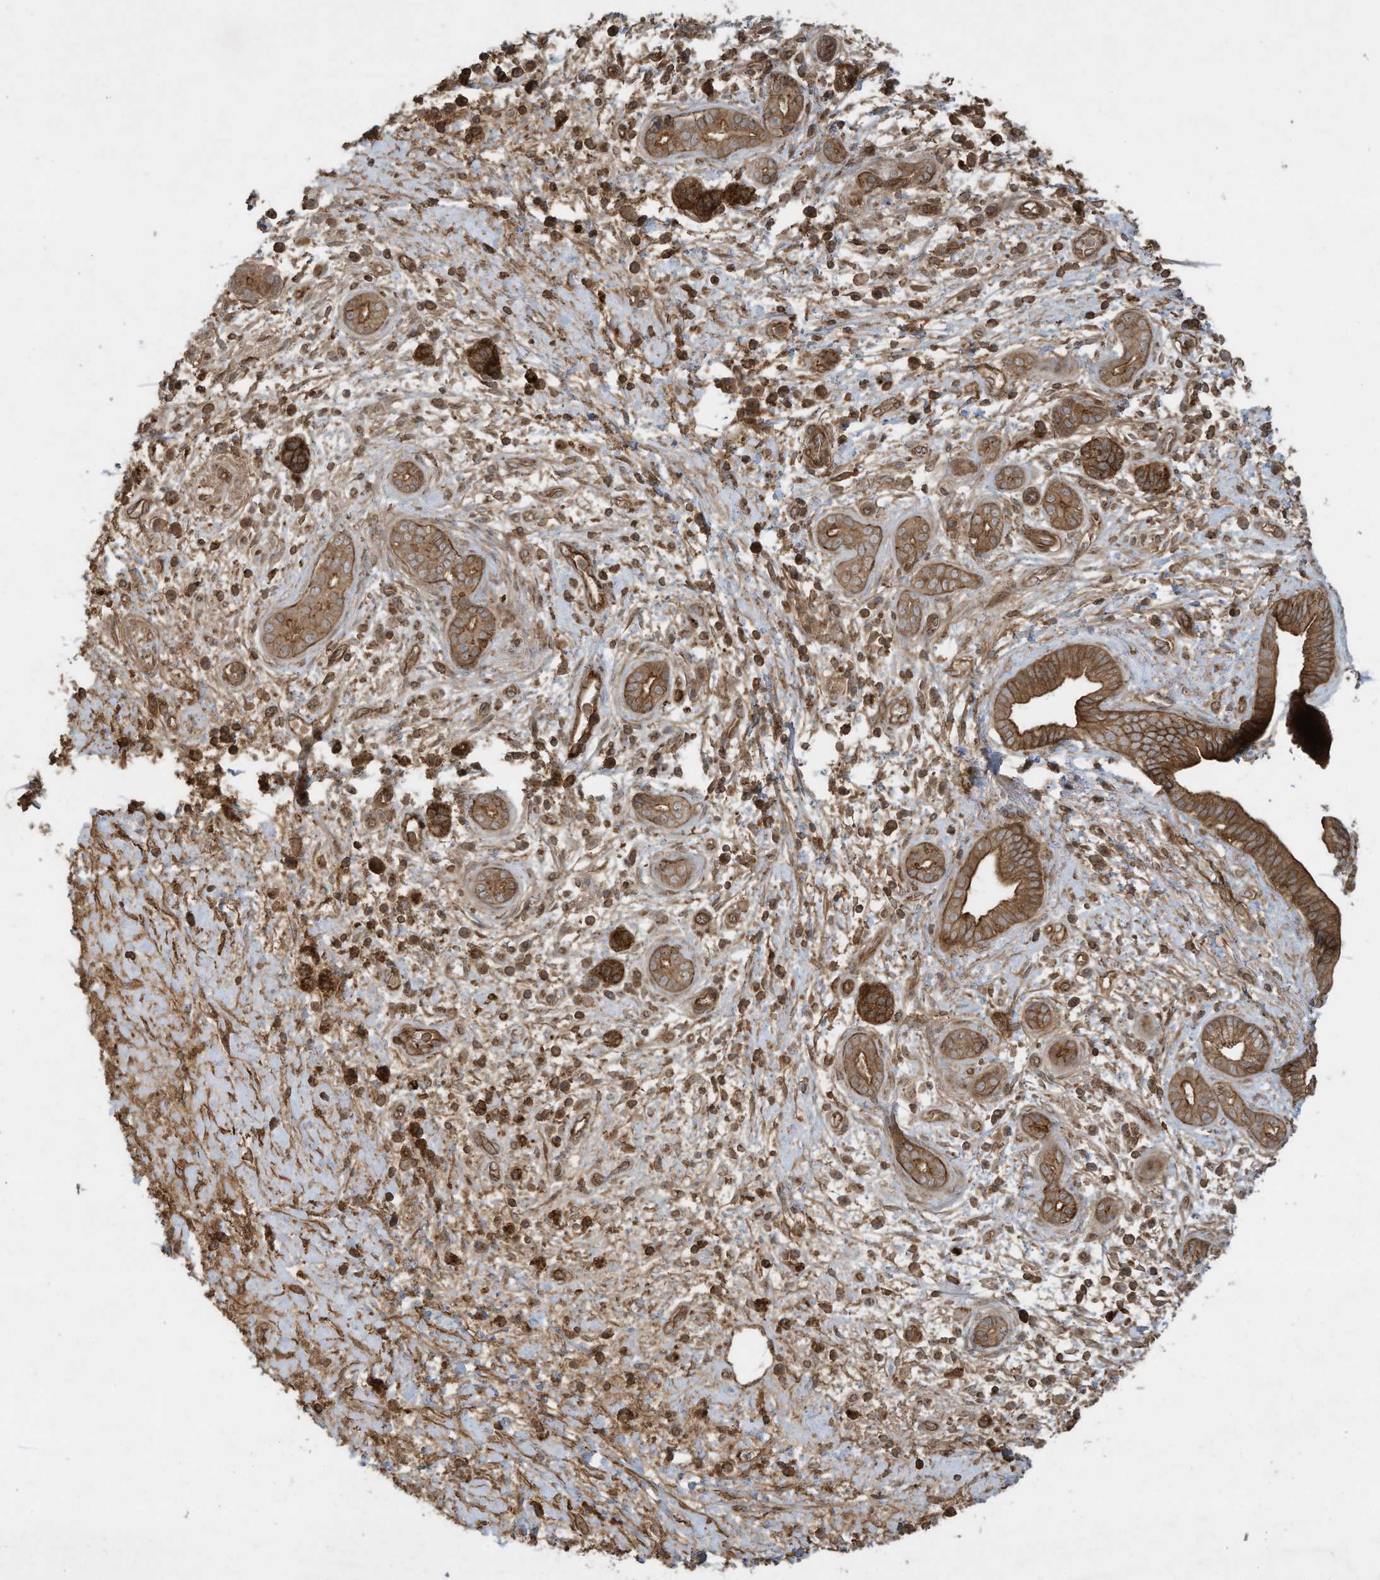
{"staining": {"intensity": "strong", "quantity": ">75%", "location": "cytoplasmic/membranous"}, "tissue": "pancreatic cancer", "cell_type": "Tumor cells", "image_type": "cancer", "snomed": [{"axis": "morphology", "description": "Adenocarcinoma, NOS"}, {"axis": "topography", "description": "Pancreas"}], "caption": "IHC micrograph of human pancreatic cancer stained for a protein (brown), which exhibits high levels of strong cytoplasmic/membranous positivity in approximately >75% of tumor cells.", "gene": "DDIT4", "patient": {"sex": "male", "age": 78}}